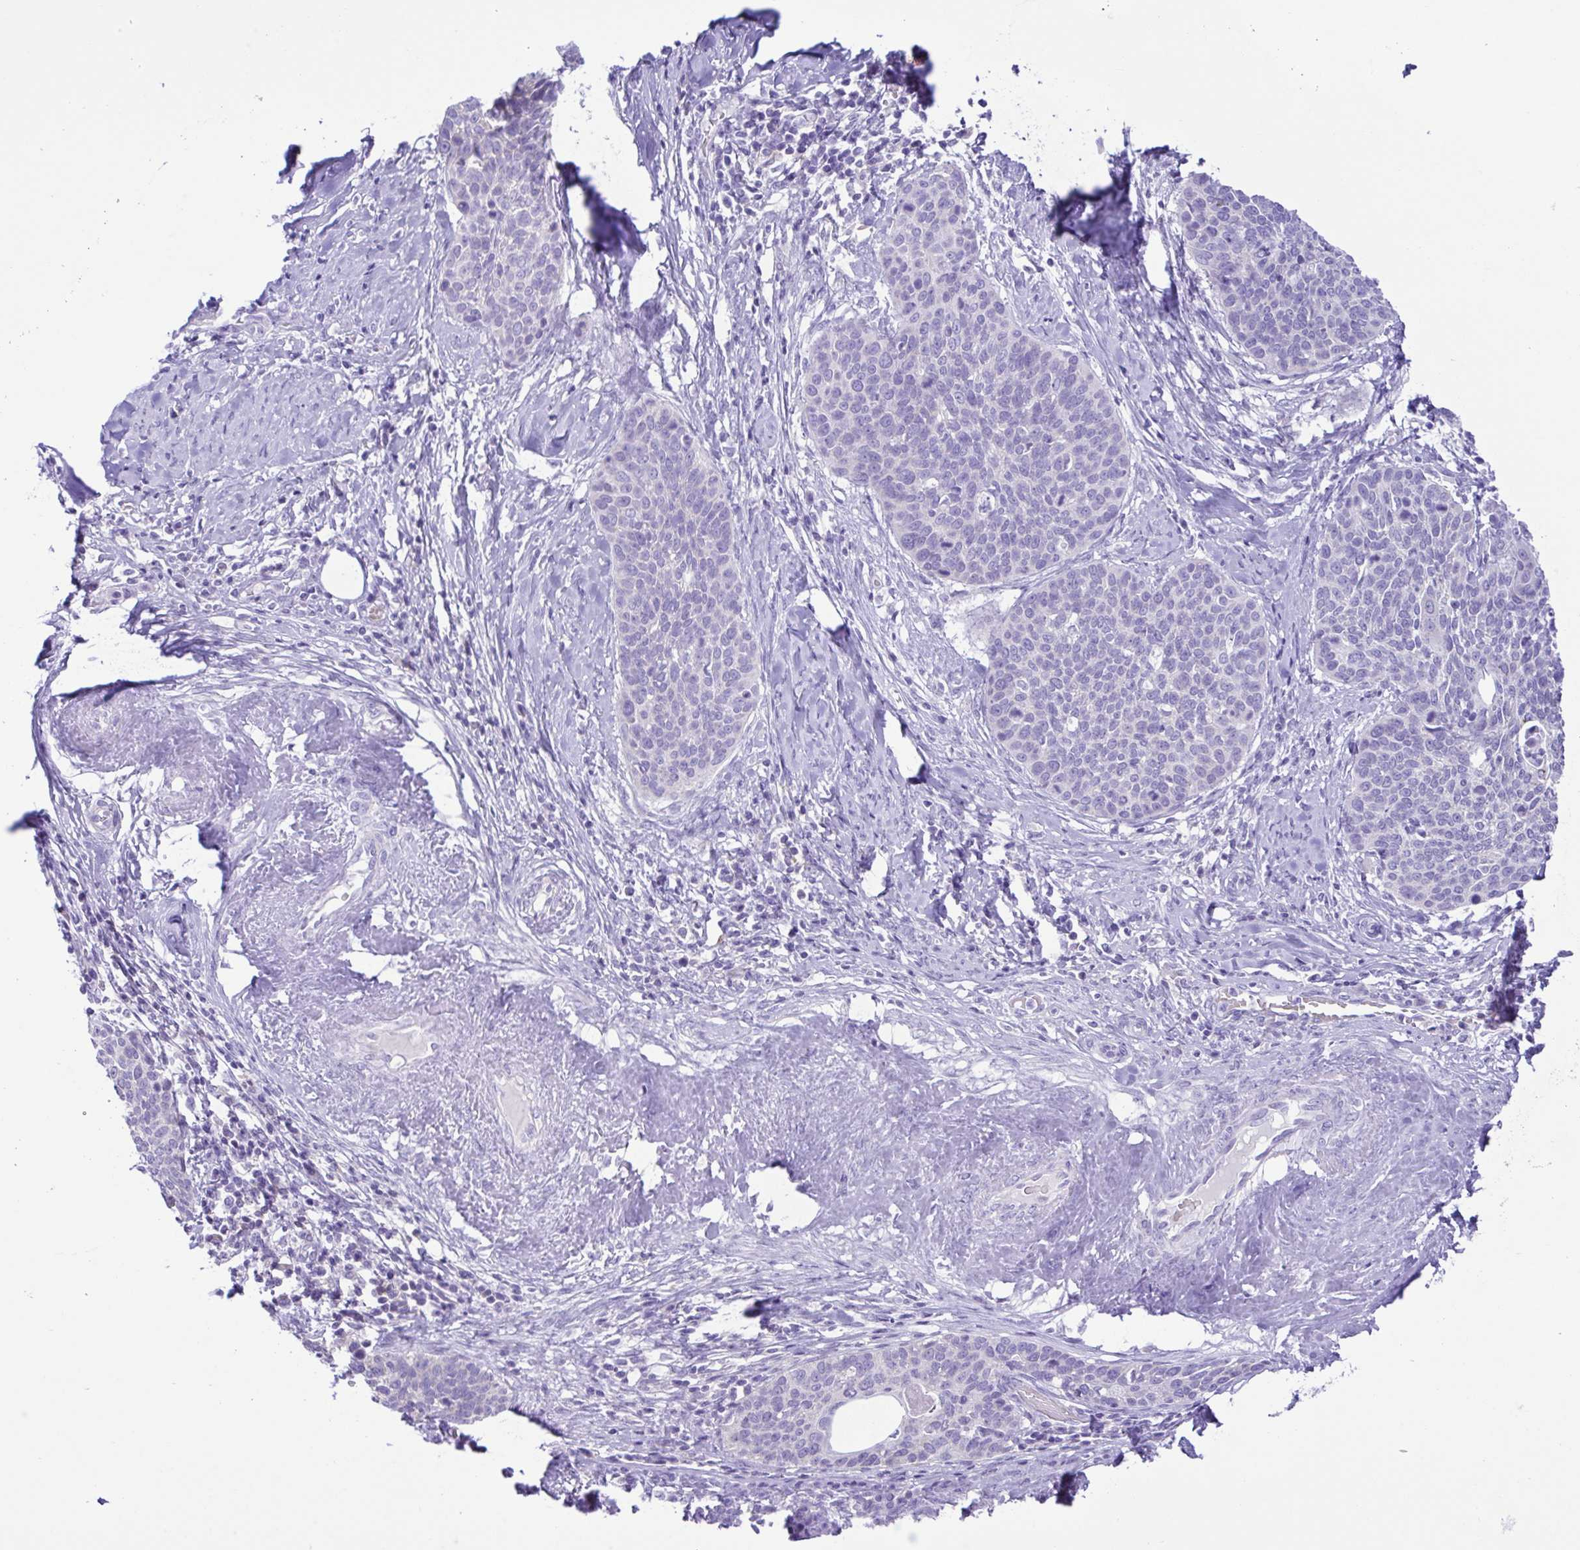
{"staining": {"intensity": "negative", "quantity": "none", "location": "none"}, "tissue": "cervical cancer", "cell_type": "Tumor cells", "image_type": "cancer", "snomed": [{"axis": "morphology", "description": "Squamous cell carcinoma, NOS"}, {"axis": "topography", "description": "Cervix"}], "caption": "Image shows no protein staining in tumor cells of cervical cancer (squamous cell carcinoma) tissue.", "gene": "CD72", "patient": {"sex": "female", "age": 69}}